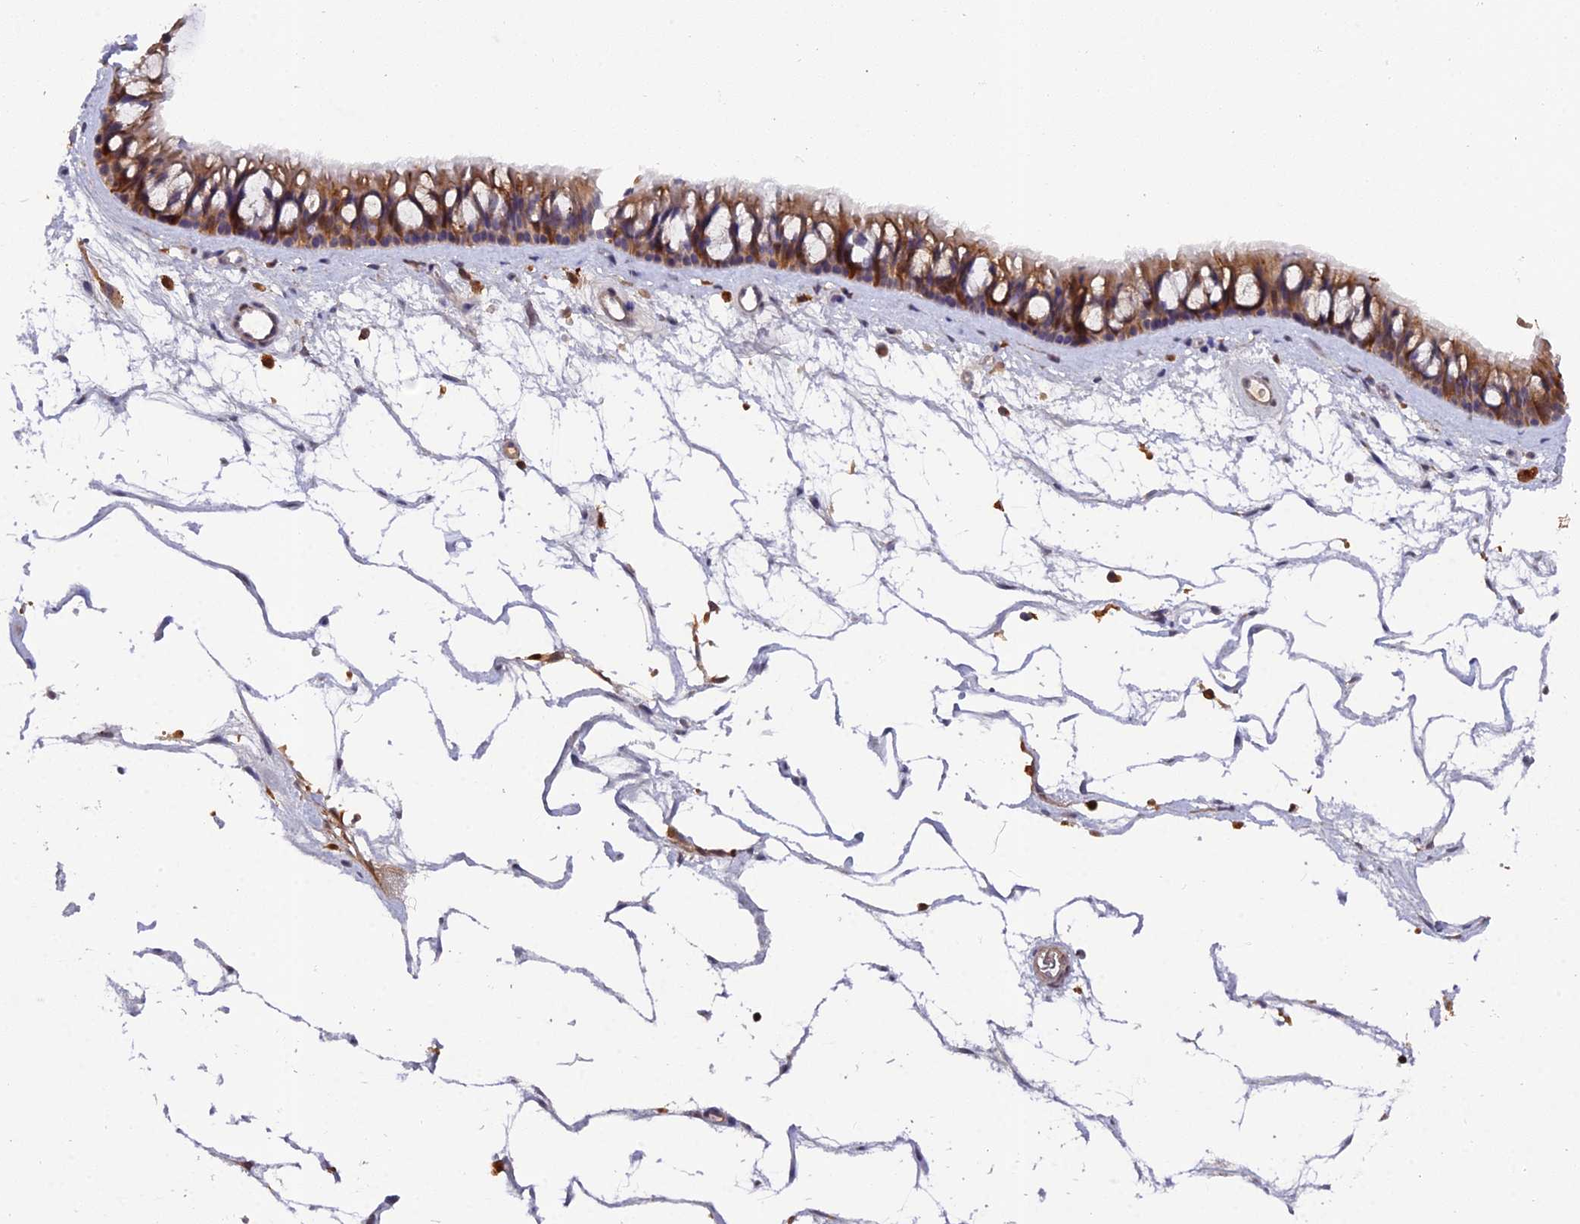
{"staining": {"intensity": "moderate", "quantity": ">75%", "location": "cytoplasmic/membranous"}, "tissue": "nasopharynx", "cell_type": "Respiratory epithelial cells", "image_type": "normal", "snomed": [{"axis": "morphology", "description": "Normal tissue, NOS"}, {"axis": "topography", "description": "Nasopharynx"}], "caption": "The immunohistochemical stain labels moderate cytoplasmic/membranous positivity in respiratory epithelial cells of normal nasopharynx.", "gene": "GALK2", "patient": {"sex": "male", "age": 64}}